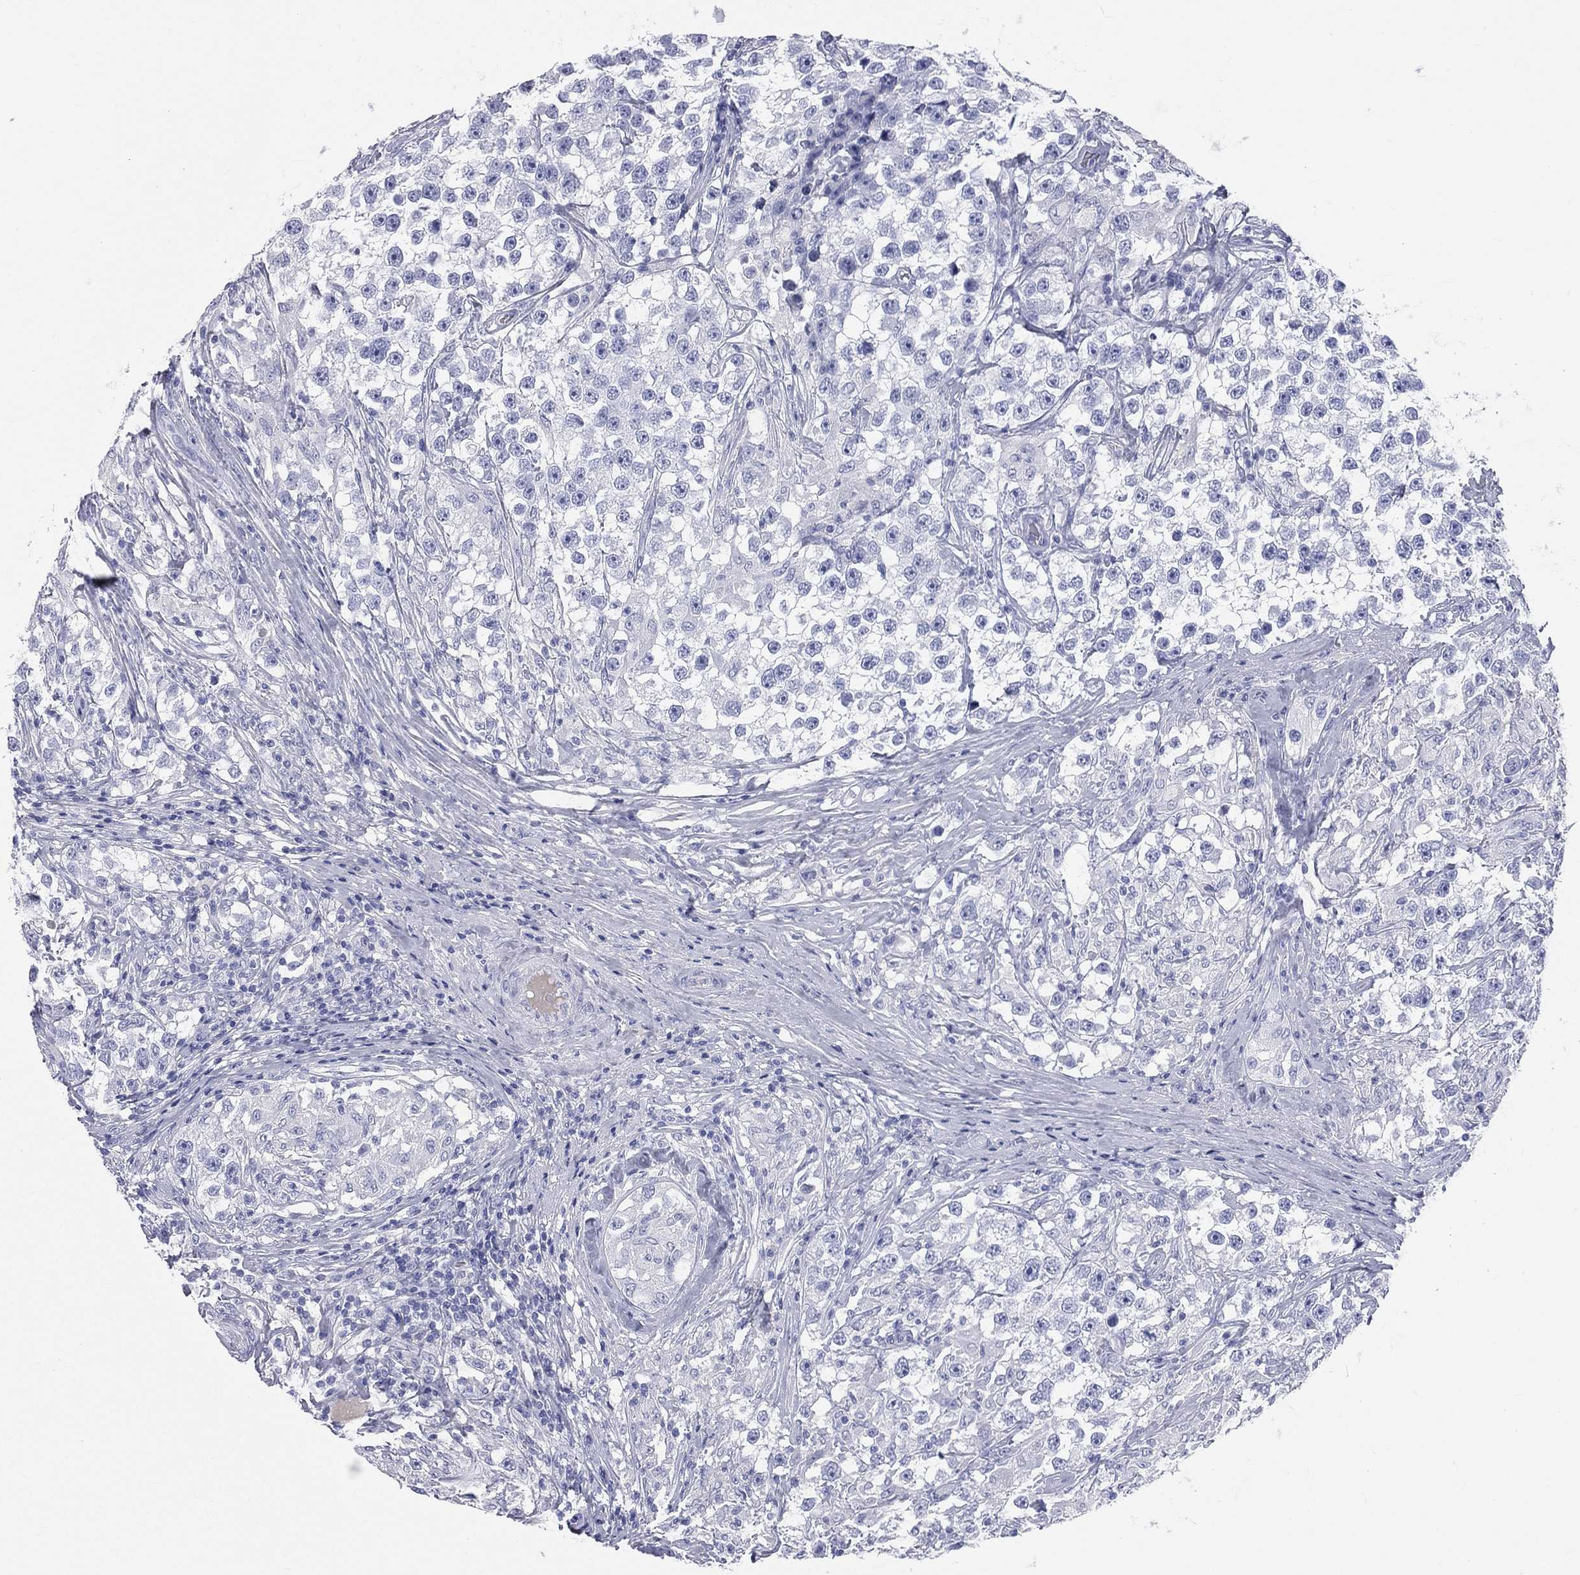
{"staining": {"intensity": "negative", "quantity": "none", "location": "none"}, "tissue": "testis cancer", "cell_type": "Tumor cells", "image_type": "cancer", "snomed": [{"axis": "morphology", "description": "Seminoma, NOS"}, {"axis": "topography", "description": "Testis"}], "caption": "The micrograph demonstrates no staining of tumor cells in testis seminoma.", "gene": "HP", "patient": {"sex": "male", "age": 46}}